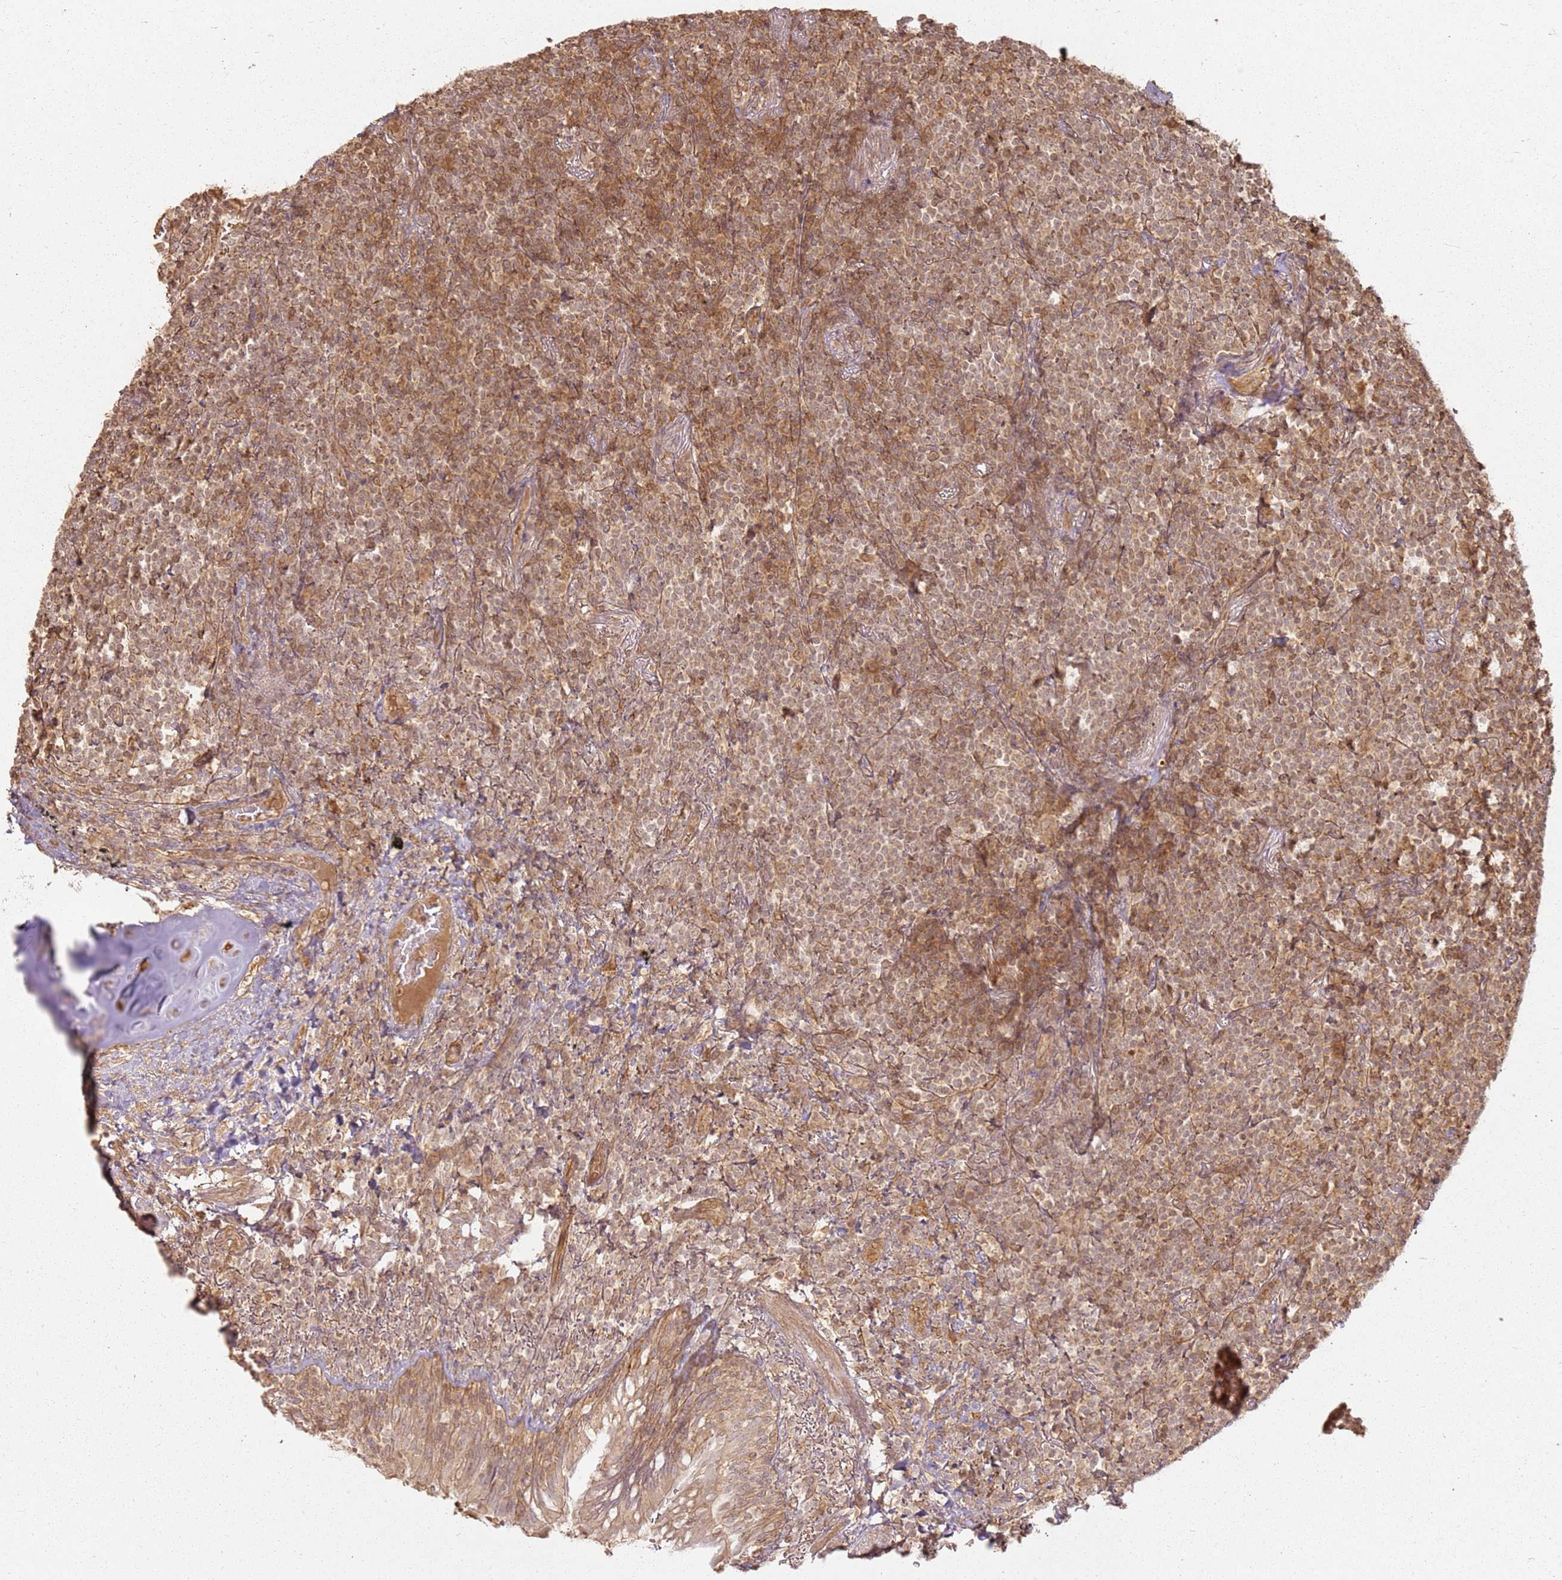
{"staining": {"intensity": "moderate", "quantity": "25%-75%", "location": "cytoplasmic/membranous"}, "tissue": "lymphoma", "cell_type": "Tumor cells", "image_type": "cancer", "snomed": [{"axis": "morphology", "description": "Malignant lymphoma, non-Hodgkin's type, Low grade"}, {"axis": "topography", "description": "Lung"}], "caption": "There is medium levels of moderate cytoplasmic/membranous staining in tumor cells of malignant lymphoma, non-Hodgkin's type (low-grade), as demonstrated by immunohistochemical staining (brown color).", "gene": "ZNF776", "patient": {"sex": "female", "age": 71}}